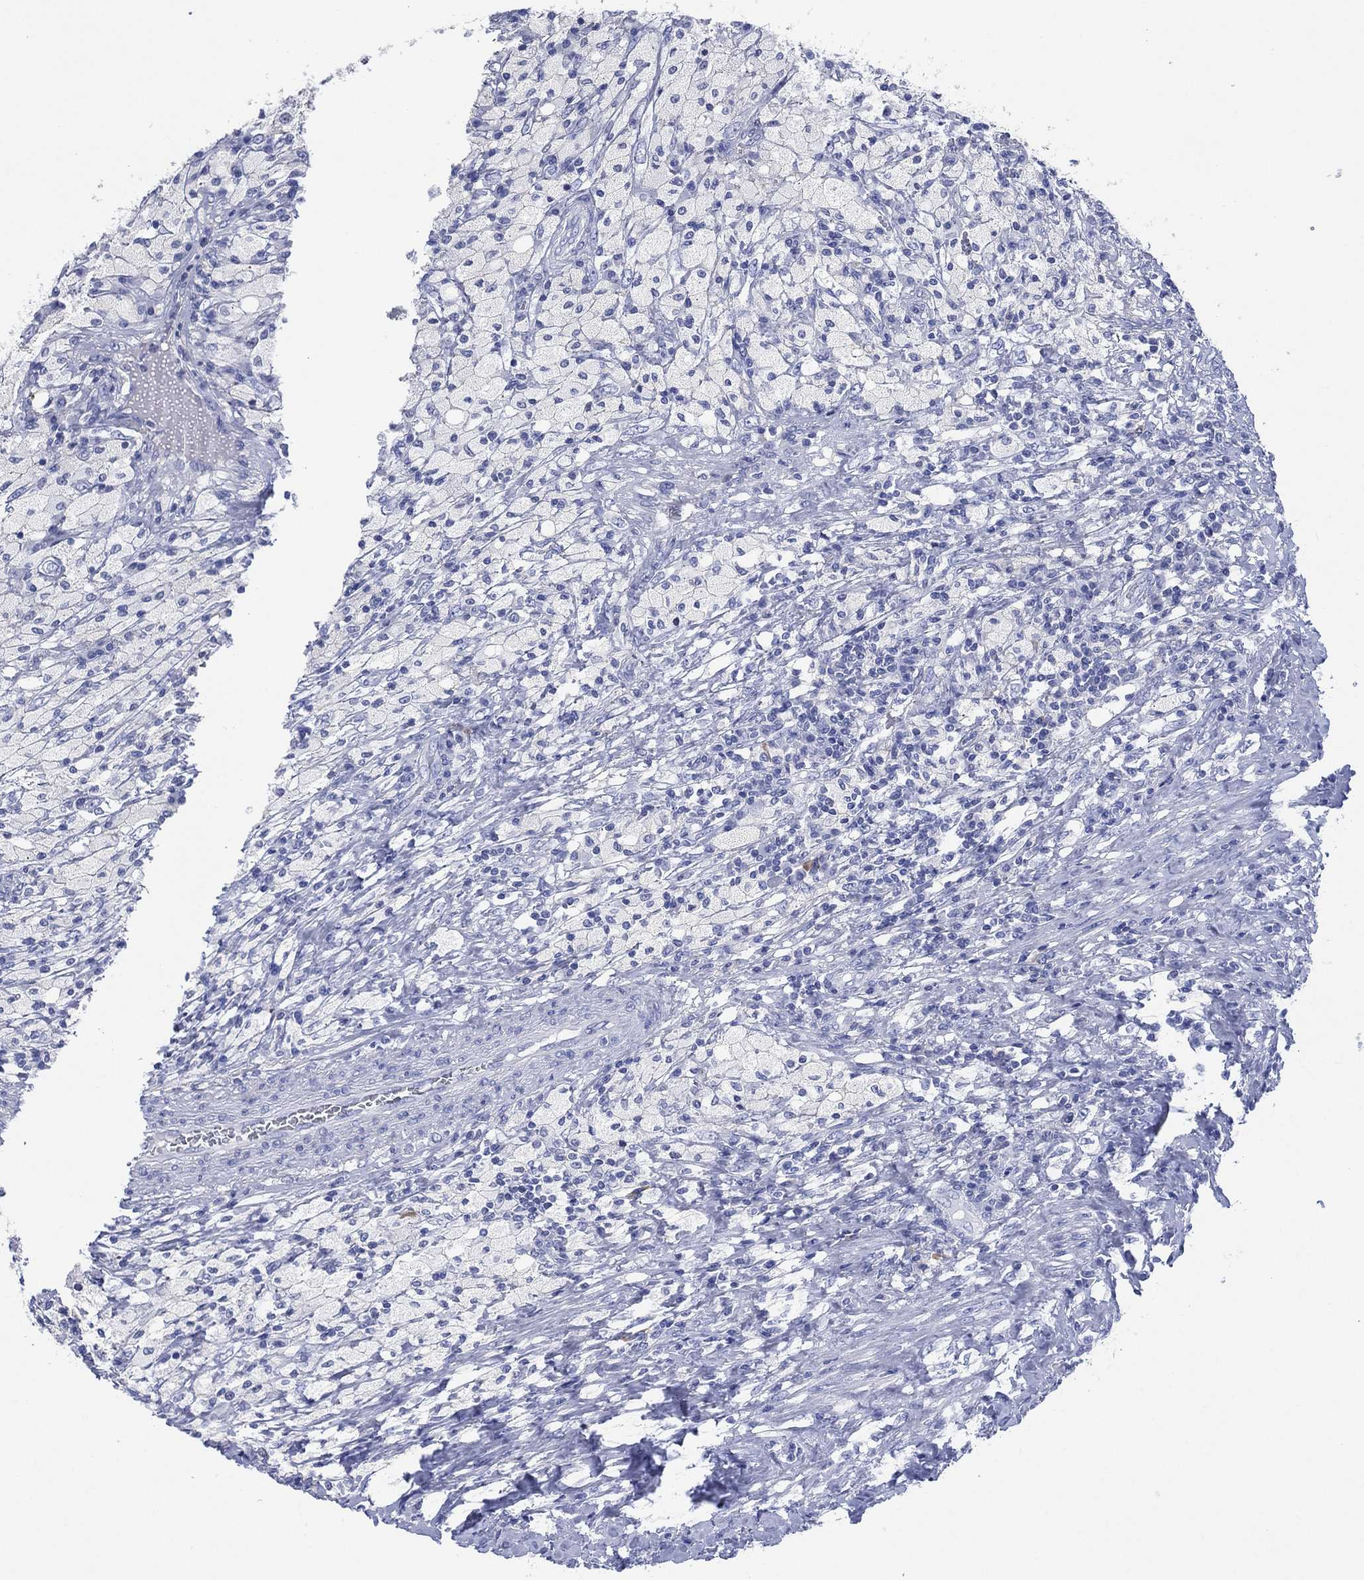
{"staining": {"intensity": "negative", "quantity": "none", "location": "none"}, "tissue": "testis cancer", "cell_type": "Tumor cells", "image_type": "cancer", "snomed": [{"axis": "morphology", "description": "Necrosis, NOS"}, {"axis": "morphology", "description": "Carcinoma, Embryonal, NOS"}, {"axis": "topography", "description": "Testis"}], "caption": "DAB immunohistochemical staining of human testis embryonal carcinoma shows no significant expression in tumor cells. The staining was performed using DAB to visualize the protein expression in brown, while the nuclei were stained in blue with hematoxylin (Magnification: 20x).", "gene": "TMEM247", "patient": {"sex": "male", "age": 19}}